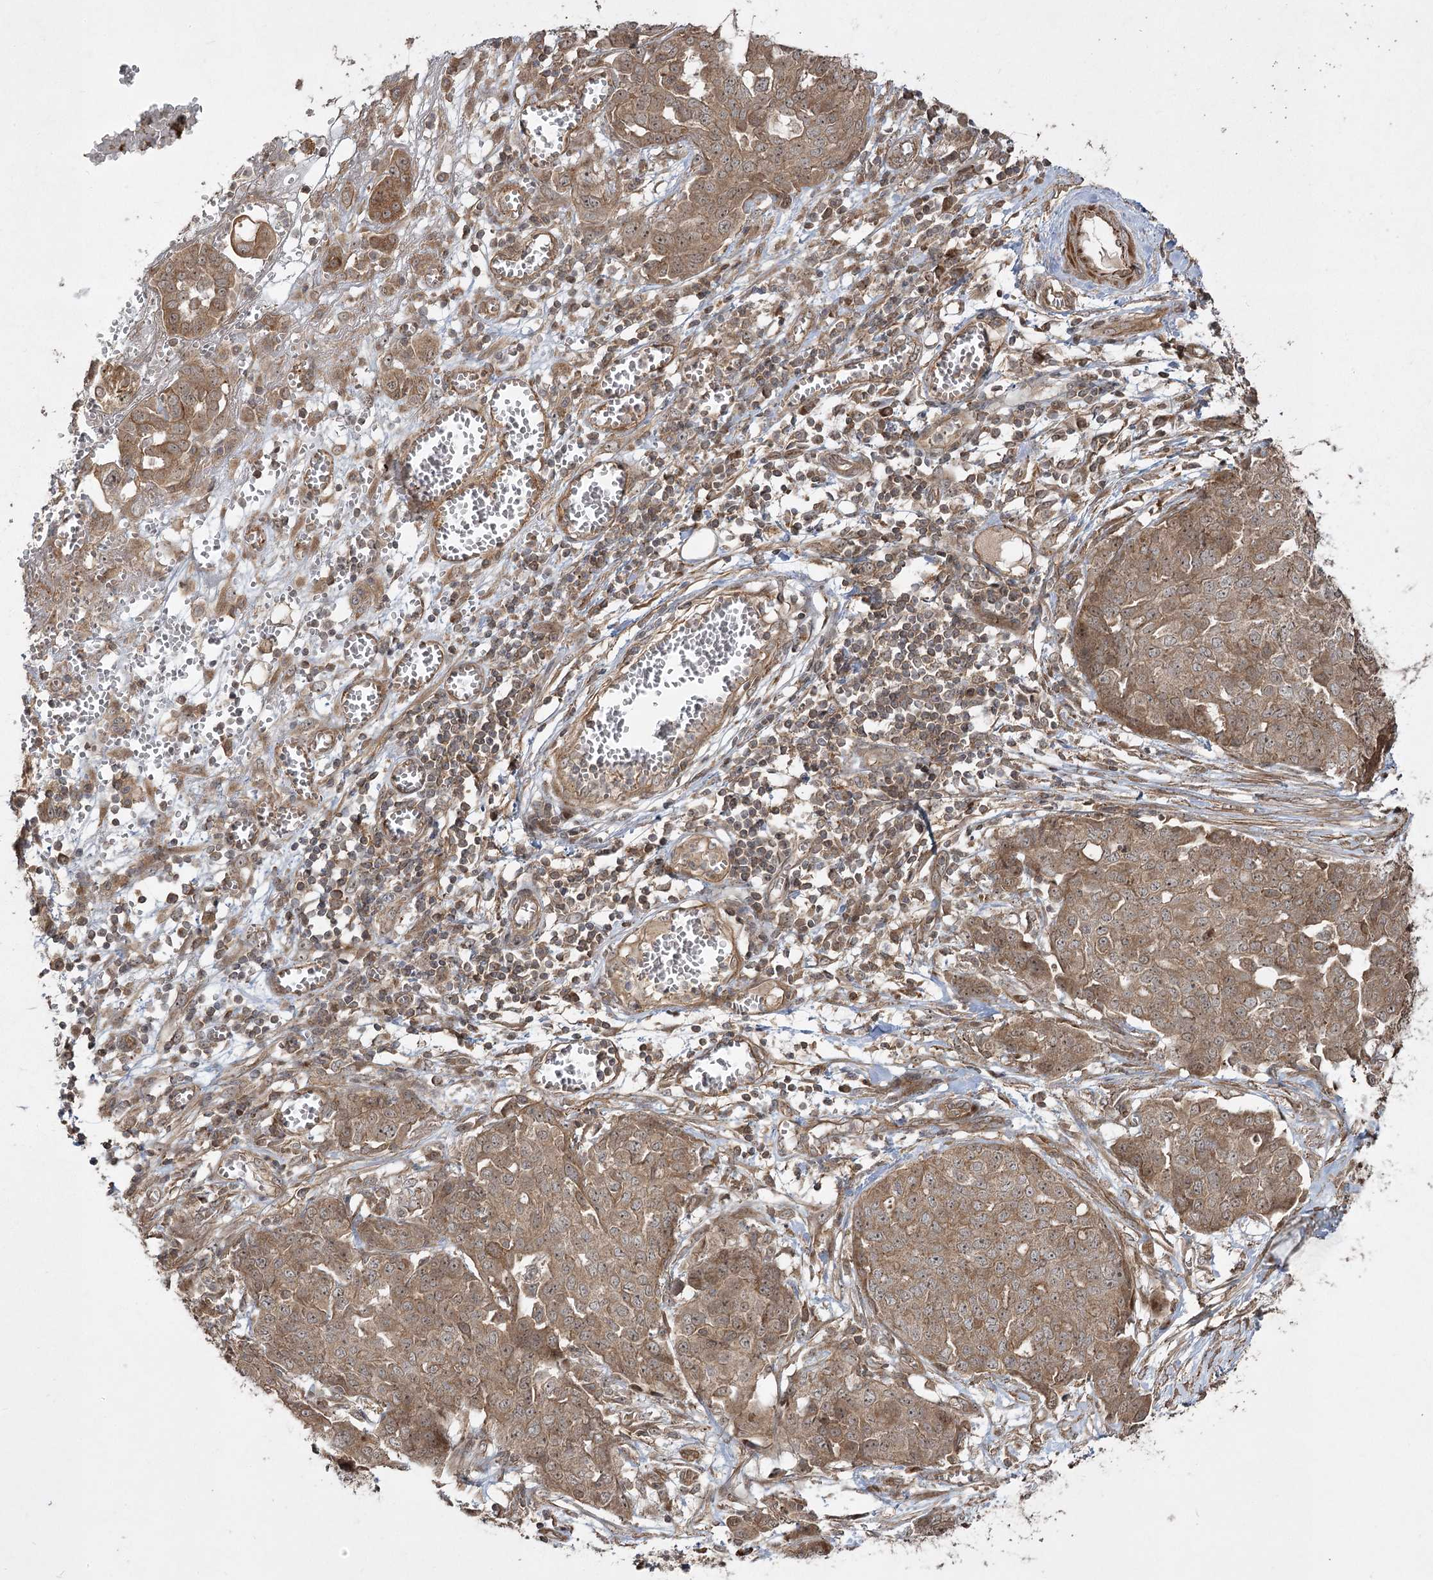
{"staining": {"intensity": "moderate", "quantity": ">75%", "location": "cytoplasmic/membranous,nuclear"}, "tissue": "ovarian cancer", "cell_type": "Tumor cells", "image_type": "cancer", "snomed": [{"axis": "morphology", "description": "Cystadenocarcinoma, serous, NOS"}, {"axis": "topography", "description": "Soft tissue"}, {"axis": "topography", "description": "Ovary"}], "caption": "Immunohistochemistry (IHC) image of ovarian serous cystadenocarcinoma stained for a protein (brown), which displays medium levels of moderate cytoplasmic/membranous and nuclear positivity in about >75% of tumor cells.", "gene": "CPLANE1", "patient": {"sex": "female", "age": 57}}